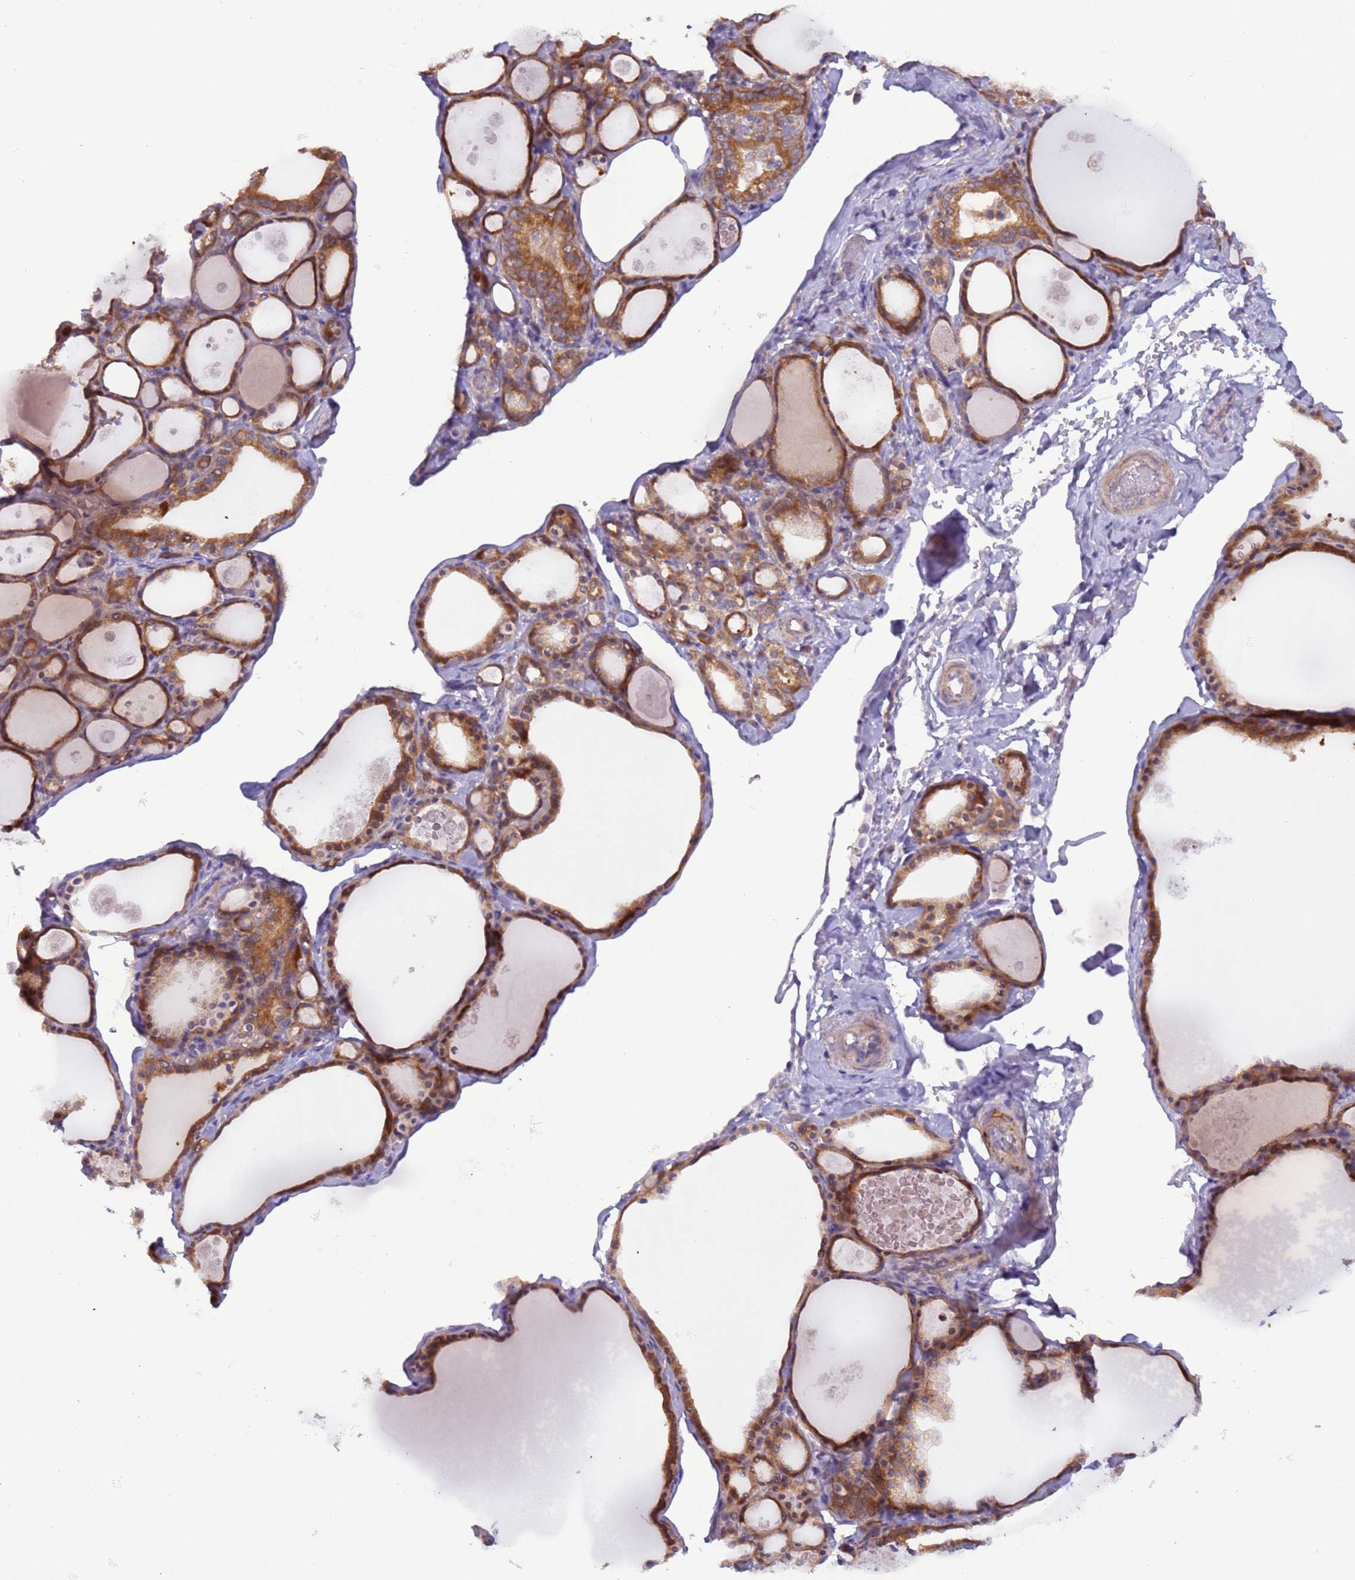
{"staining": {"intensity": "strong", "quantity": ">75%", "location": "cytoplasmic/membranous"}, "tissue": "thyroid gland", "cell_type": "Glandular cells", "image_type": "normal", "snomed": [{"axis": "morphology", "description": "Normal tissue, NOS"}, {"axis": "topography", "description": "Thyroid gland"}], "caption": "IHC image of unremarkable human thyroid gland stained for a protein (brown), which shows high levels of strong cytoplasmic/membranous positivity in about >75% of glandular cells.", "gene": "UQCRQ", "patient": {"sex": "male", "age": 56}}